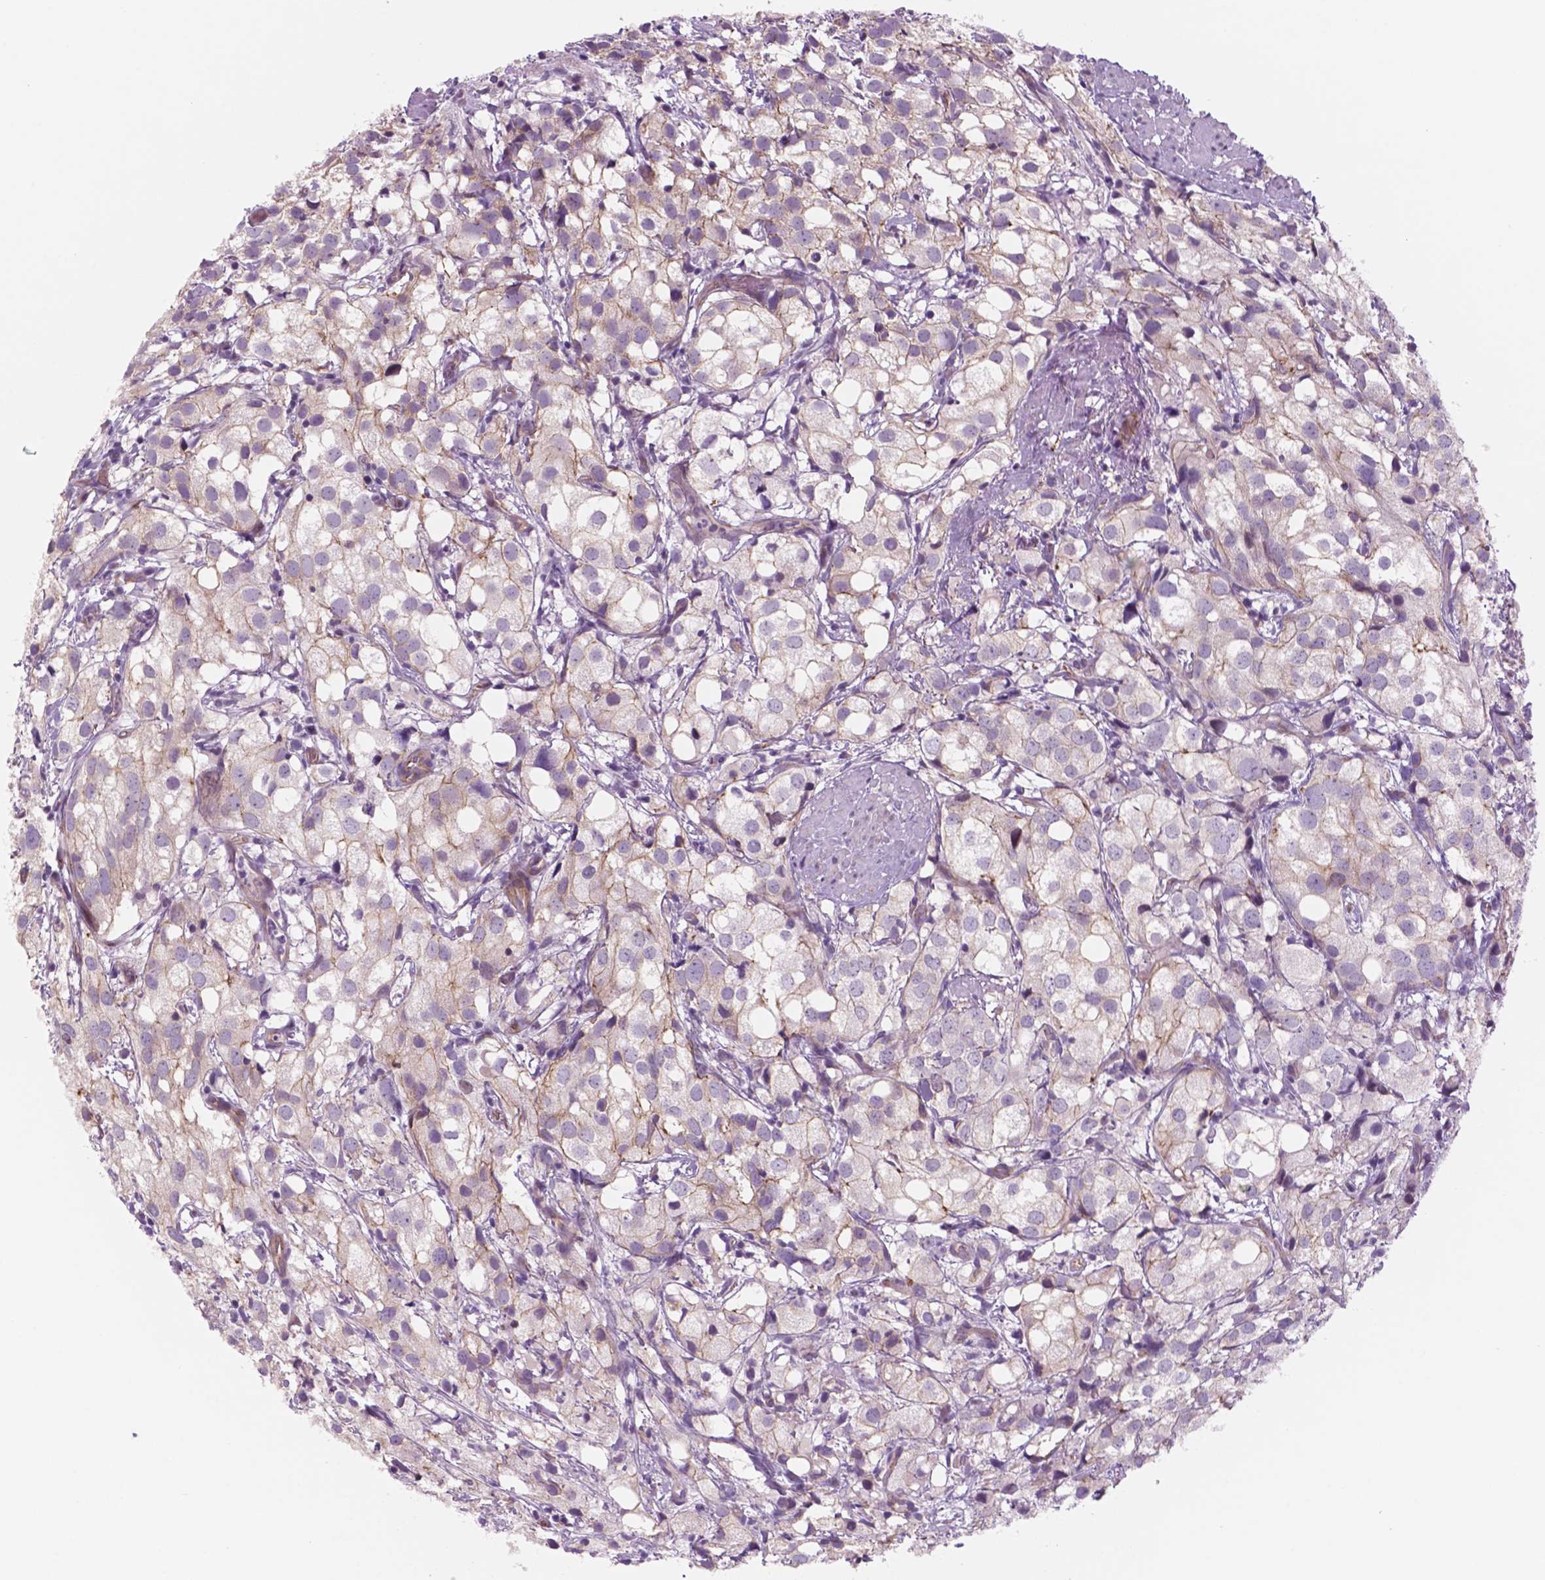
{"staining": {"intensity": "weak", "quantity": "<25%", "location": "cytoplasmic/membranous"}, "tissue": "prostate cancer", "cell_type": "Tumor cells", "image_type": "cancer", "snomed": [{"axis": "morphology", "description": "Adenocarcinoma, High grade"}, {"axis": "topography", "description": "Prostate"}], "caption": "DAB (3,3'-diaminobenzidine) immunohistochemical staining of human prostate adenocarcinoma (high-grade) demonstrates no significant expression in tumor cells. The staining is performed using DAB (3,3'-diaminobenzidine) brown chromogen with nuclei counter-stained in using hematoxylin.", "gene": "RND3", "patient": {"sex": "male", "age": 86}}